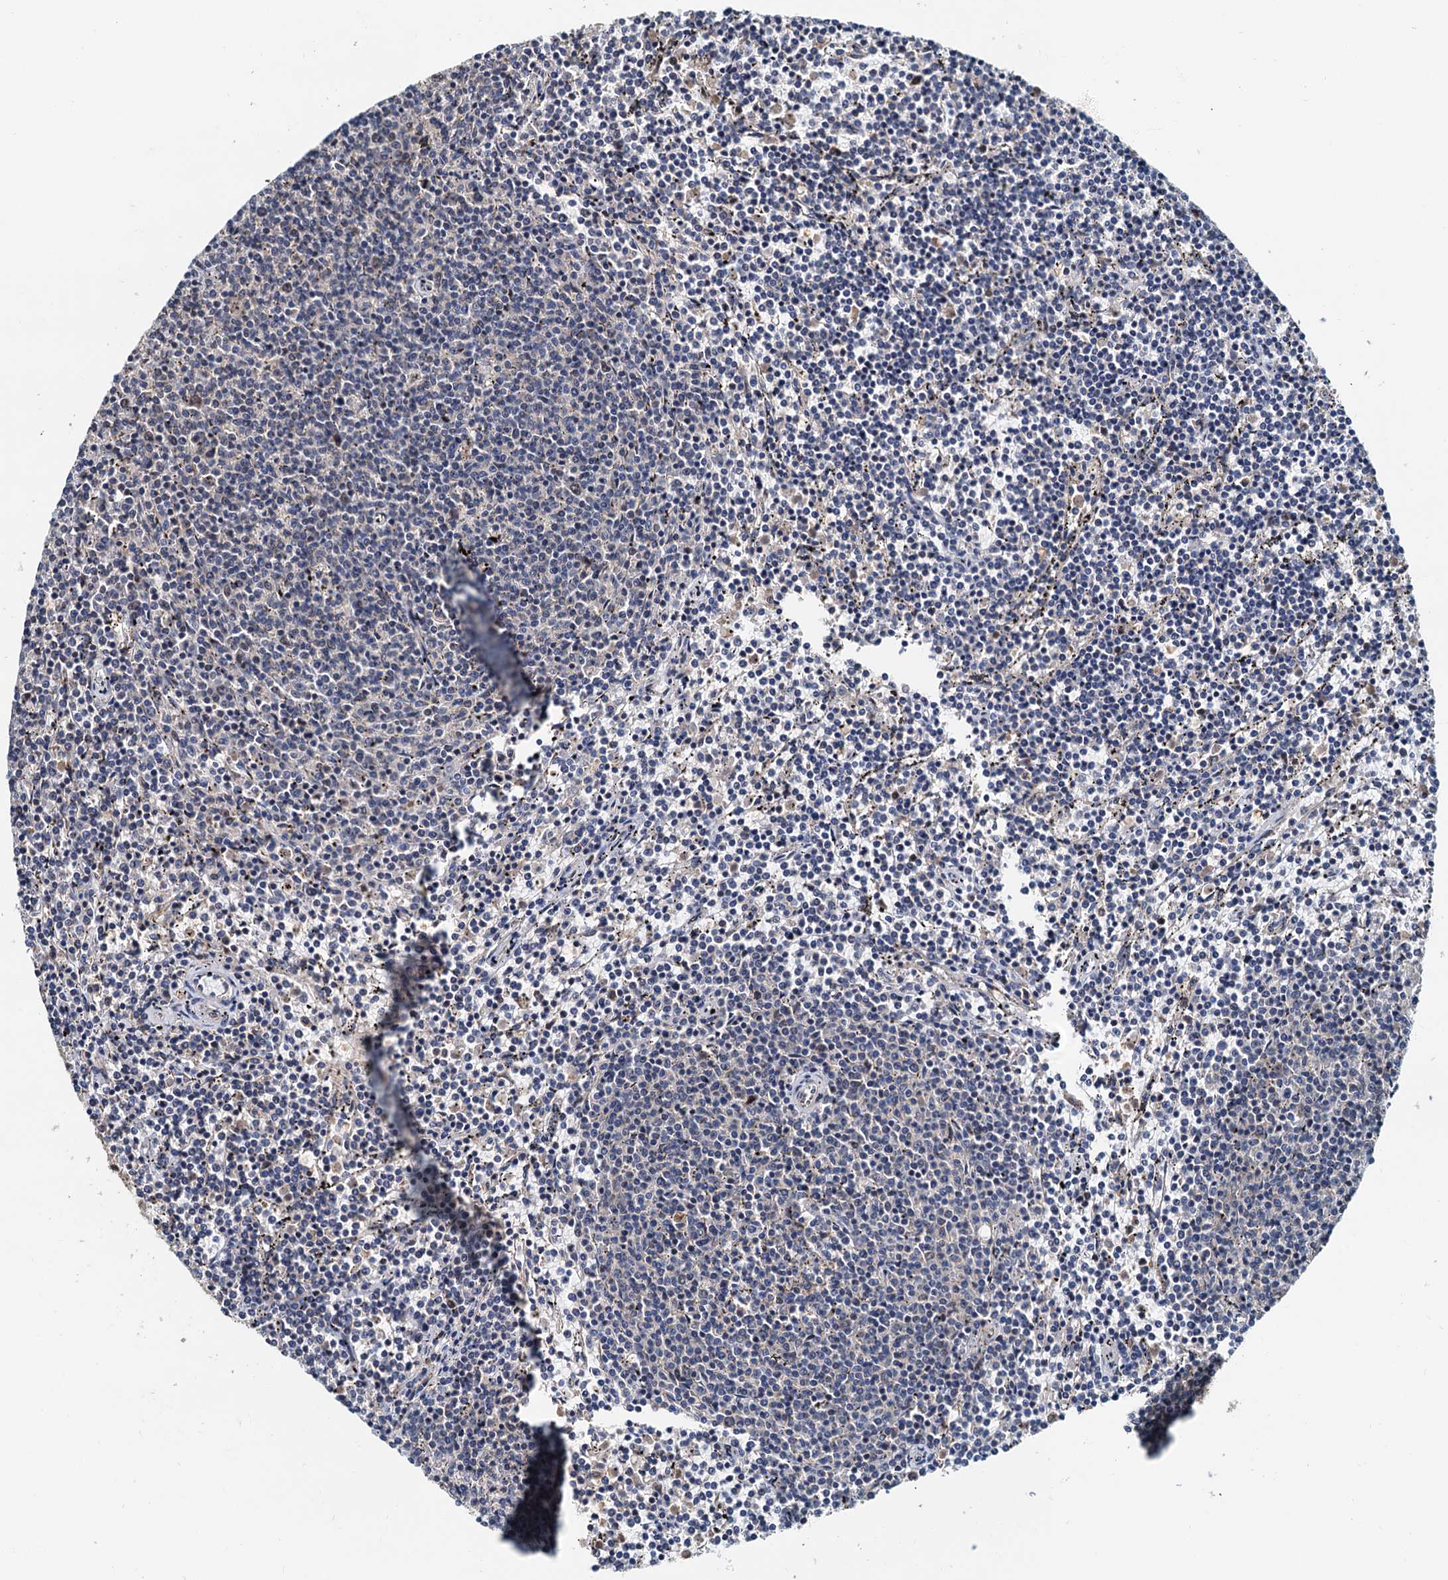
{"staining": {"intensity": "negative", "quantity": "none", "location": "none"}, "tissue": "lymphoma", "cell_type": "Tumor cells", "image_type": "cancer", "snomed": [{"axis": "morphology", "description": "Malignant lymphoma, non-Hodgkin's type, Low grade"}, {"axis": "topography", "description": "Spleen"}], "caption": "An immunohistochemistry (IHC) histopathology image of malignant lymphoma, non-Hodgkin's type (low-grade) is shown. There is no staining in tumor cells of malignant lymphoma, non-Hodgkin's type (low-grade). (DAB (3,3'-diaminobenzidine) IHC with hematoxylin counter stain).", "gene": "MCMBP", "patient": {"sex": "female", "age": 50}}